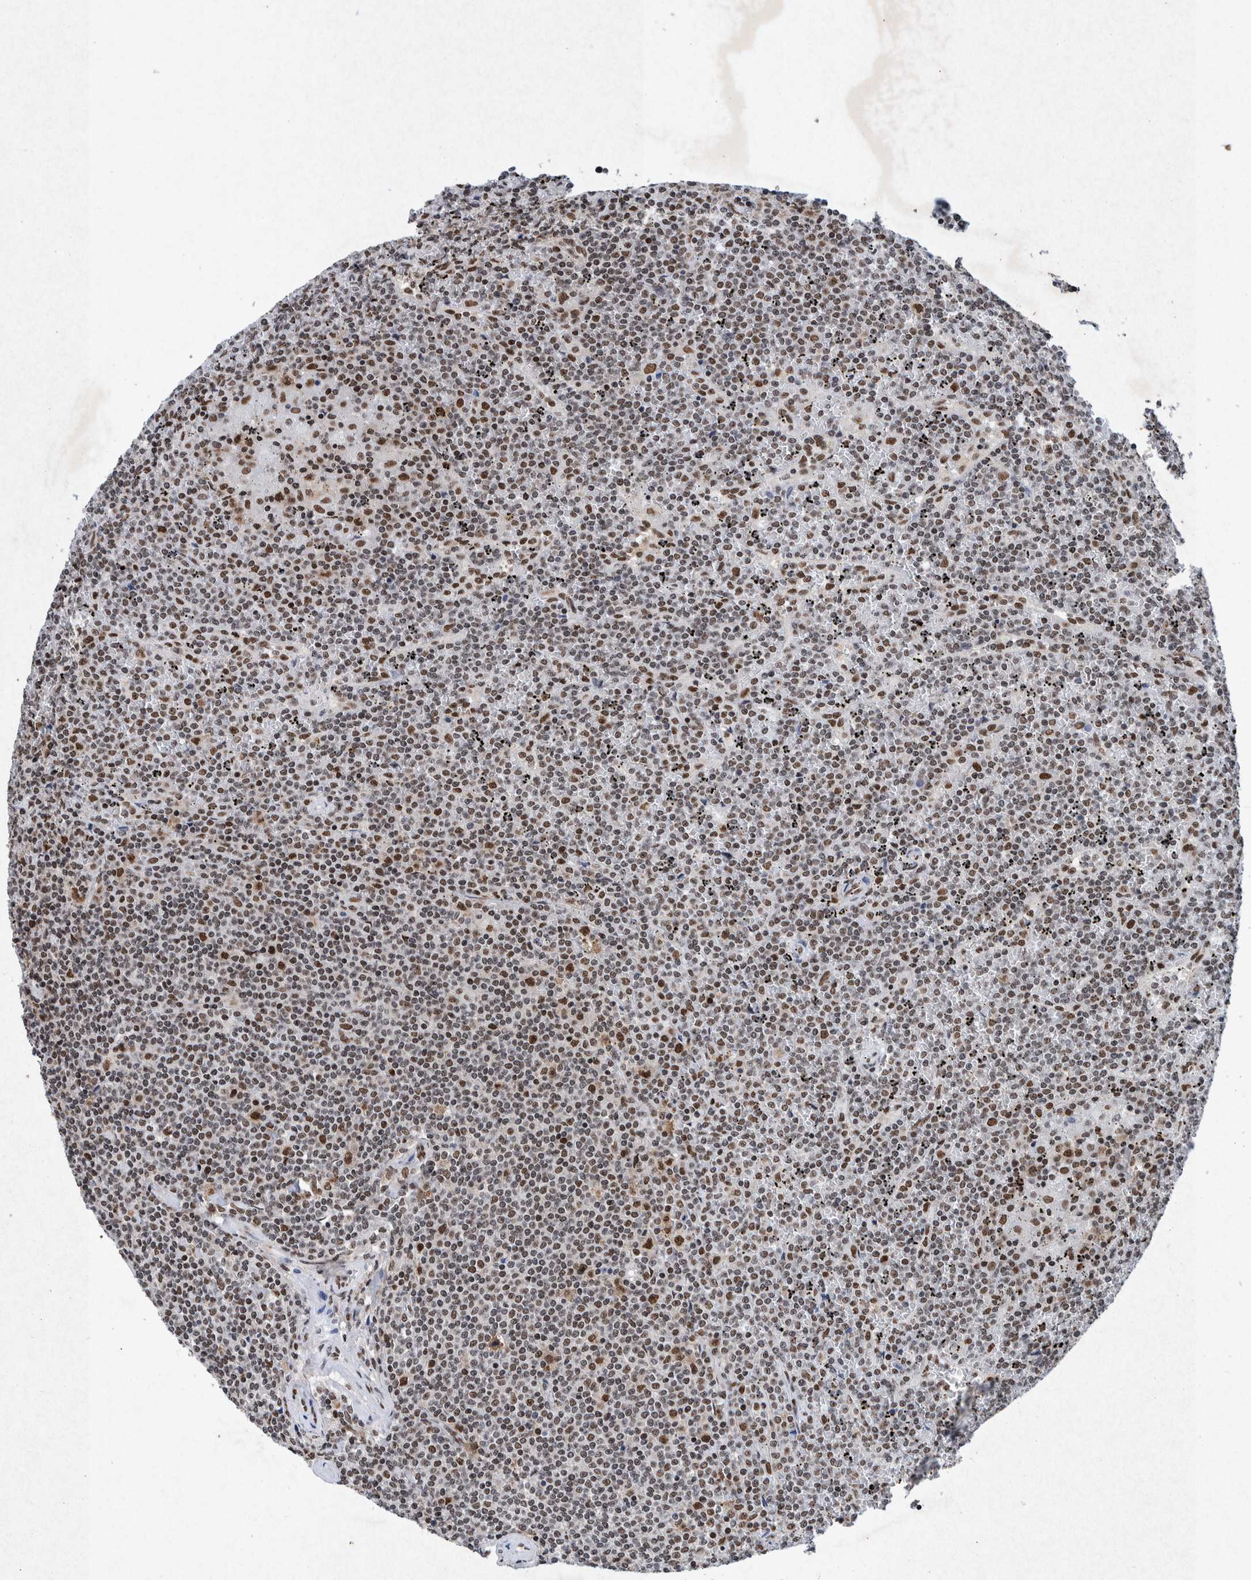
{"staining": {"intensity": "moderate", "quantity": "25%-75%", "location": "nuclear"}, "tissue": "lymphoma", "cell_type": "Tumor cells", "image_type": "cancer", "snomed": [{"axis": "morphology", "description": "Malignant lymphoma, non-Hodgkin's type, Low grade"}, {"axis": "topography", "description": "Spleen"}], "caption": "Protein expression analysis of human lymphoma reveals moderate nuclear positivity in about 25%-75% of tumor cells.", "gene": "TAF10", "patient": {"sex": "female", "age": 19}}